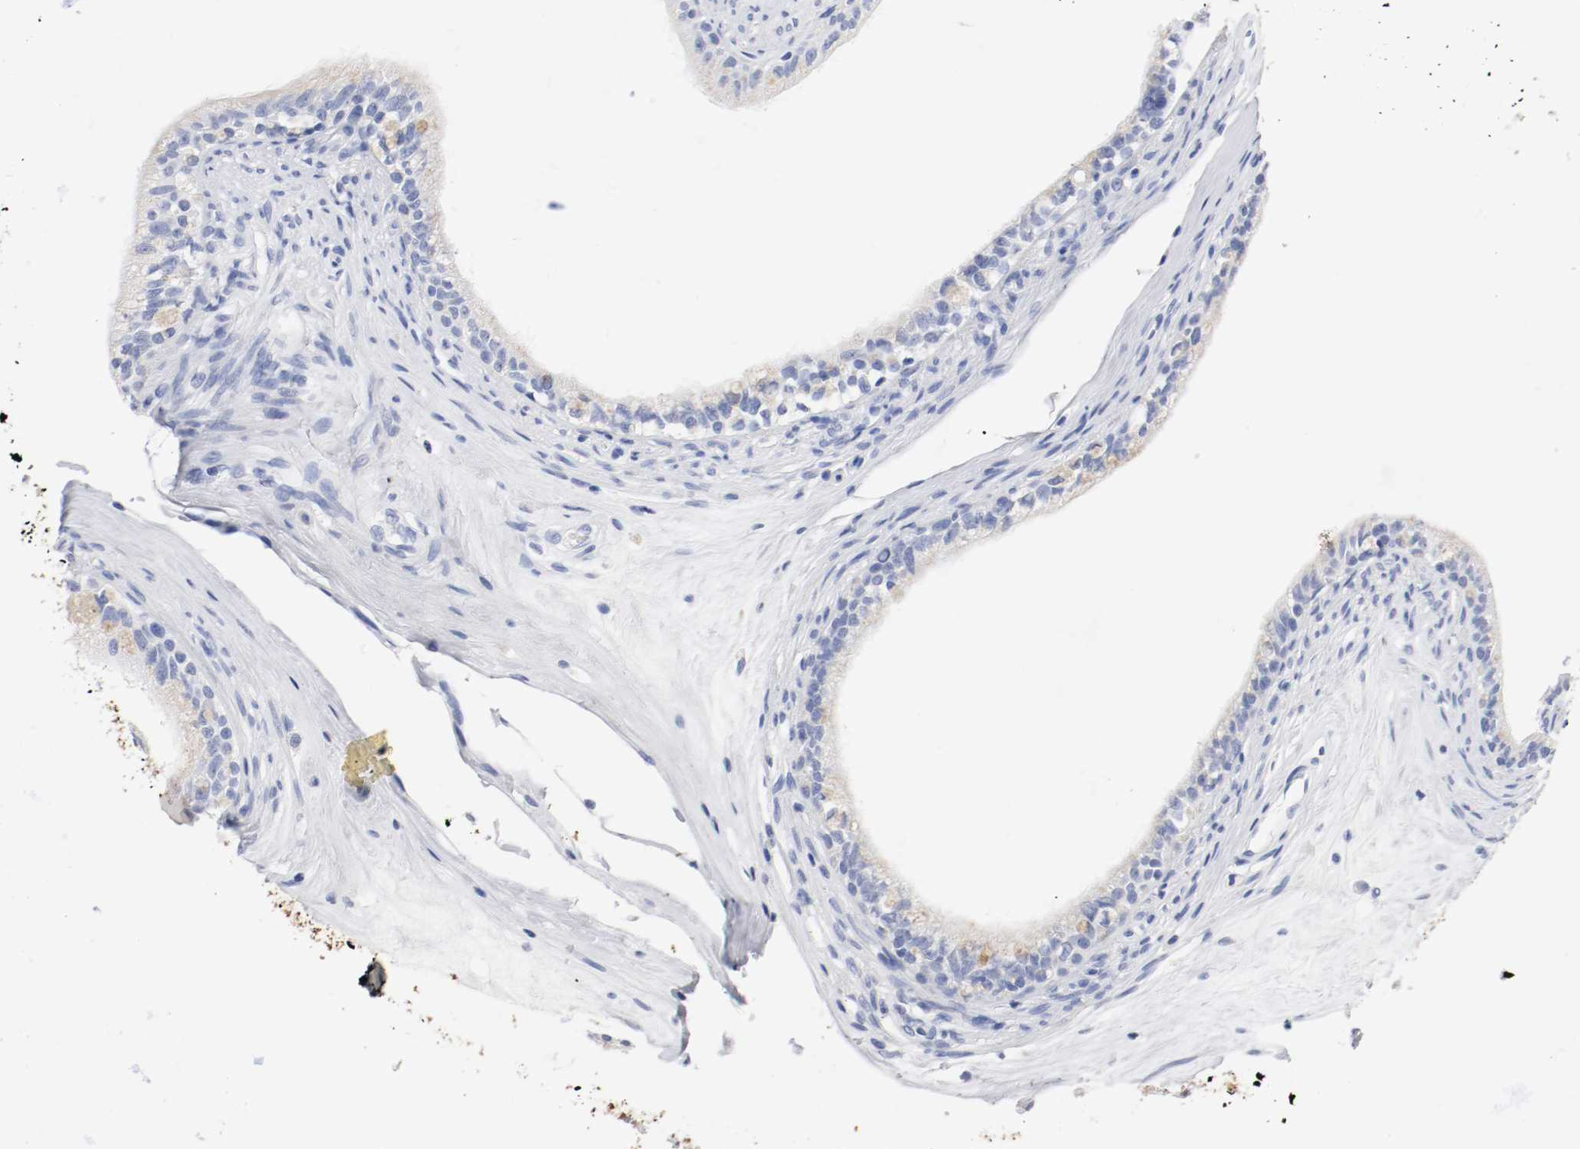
{"staining": {"intensity": "negative", "quantity": "none", "location": "none"}, "tissue": "epididymis", "cell_type": "Glandular cells", "image_type": "normal", "snomed": [{"axis": "morphology", "description": "Normal tissue, NOS"}, {"axis": "morphology", "description": "Inflammation, NOS"}, {"axis": "topography", "description": "Epididymis"}], "caption": "Immunohistochemical staining of normal epididymis exhibits no significant expression in glandular cells. Brightfield microscopy of IHC stained with DAB (3,3'-diaminobenzidine) (brown) and hematoxylin (blue), captured at high magnification.", "gene": "GAD1", "patient": {"sex": "male", "age": 84}}